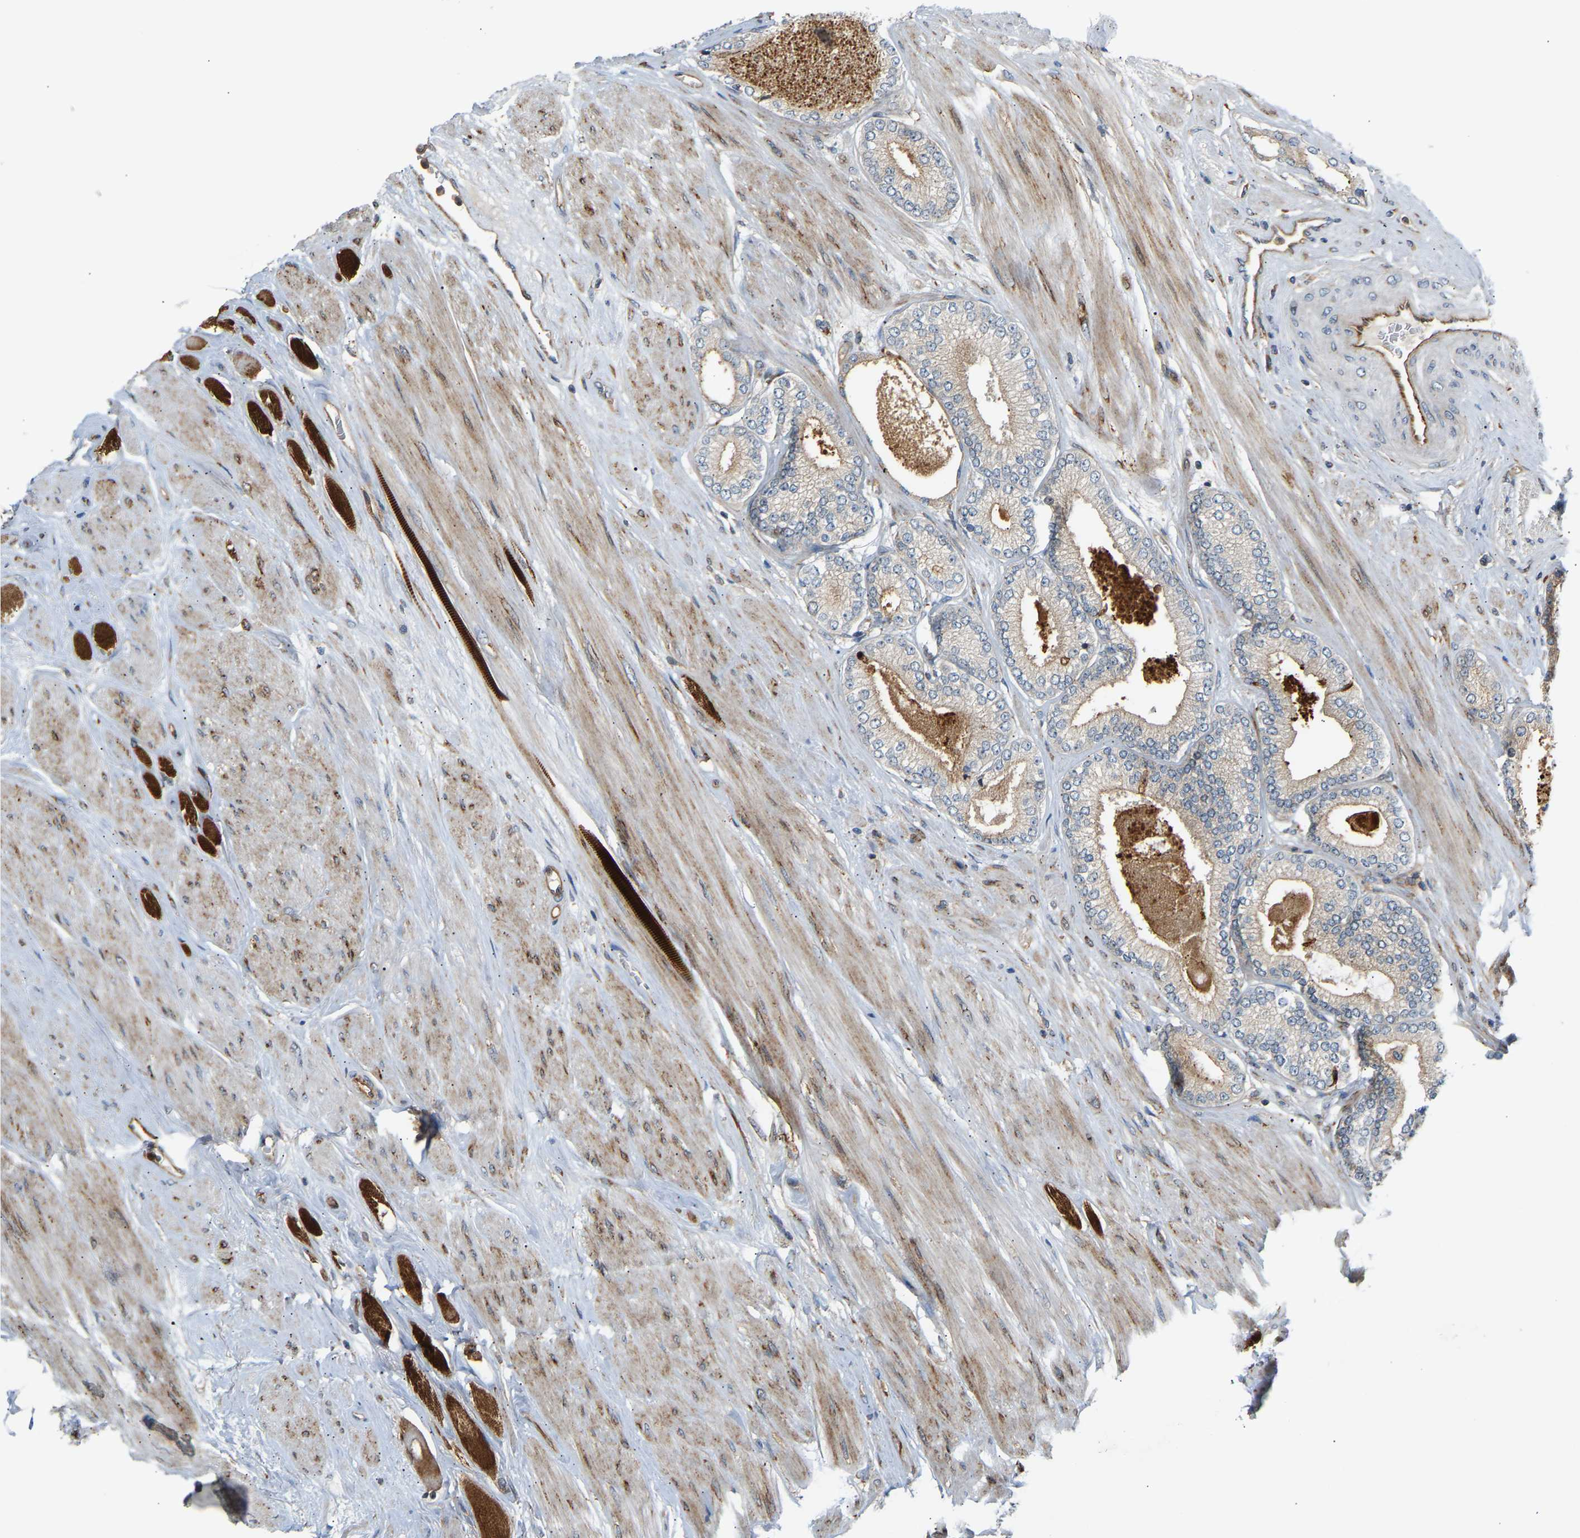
{"staining": {"intensity": "negative", "quantity": "none", "location": "none"}, "tissue": "prostate cancer", "cell_type": "Tumor cells", "image_type": "cancer", "snomed": [{"axis": "morphology", "description": "Adenocarcinoma, High grade"}, {"axis": "topography", "description": "Prostate"}], "caption": "Immunohistochemistry (IHC) image of human adenocarcinoma (high-grade) (prostate) stained for a protein (brown), which exhibits no expression in tumor cells.", "gene": "PLCG2", "patient": {"sex": "male", "age": 61}}